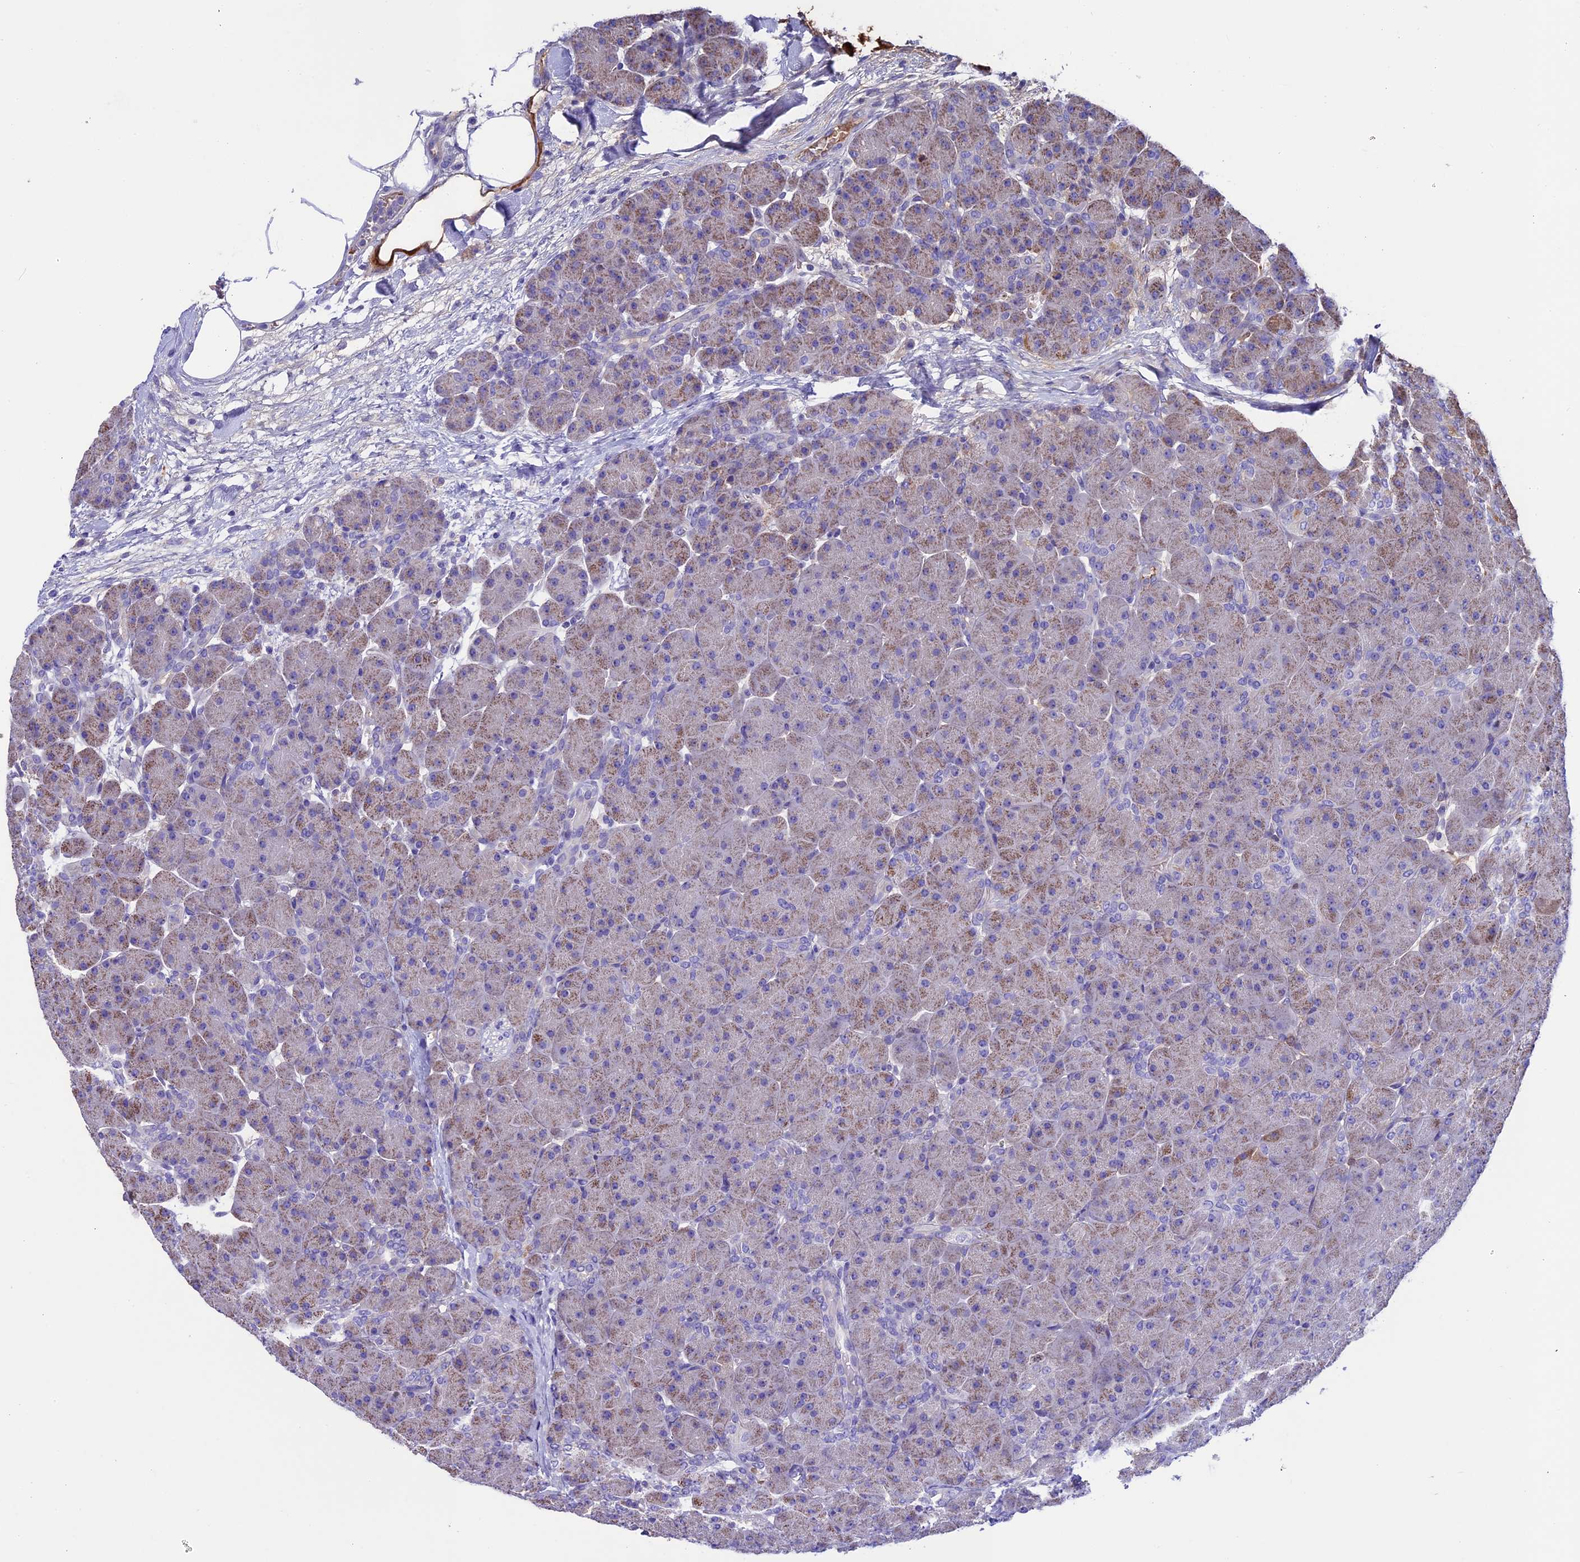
{"staining": {"intensity": "moderate", "quantity": "25%-75%", "location": "cytoplasmic/membranous"}, "tissue": "pancreas", "cell_type": "Exocrine glandular cells", "image_type": "normal", "snomed": [{"axis": "morphology", "description": "Normal tissue, NOS"}, {"axis": "topography", "description": "Pancreas"}], "caption": "Pancreas was stained to show a protein in brown. There is medium levels of moderate cytoplasmic/membranous expression in about 25%-75% of exocrine glandular cells. (Brightfield microscopy of DAB IHC at high magnification).", "gene": "TCP11L2", "patient": {"sex": "male", "age": 66}}